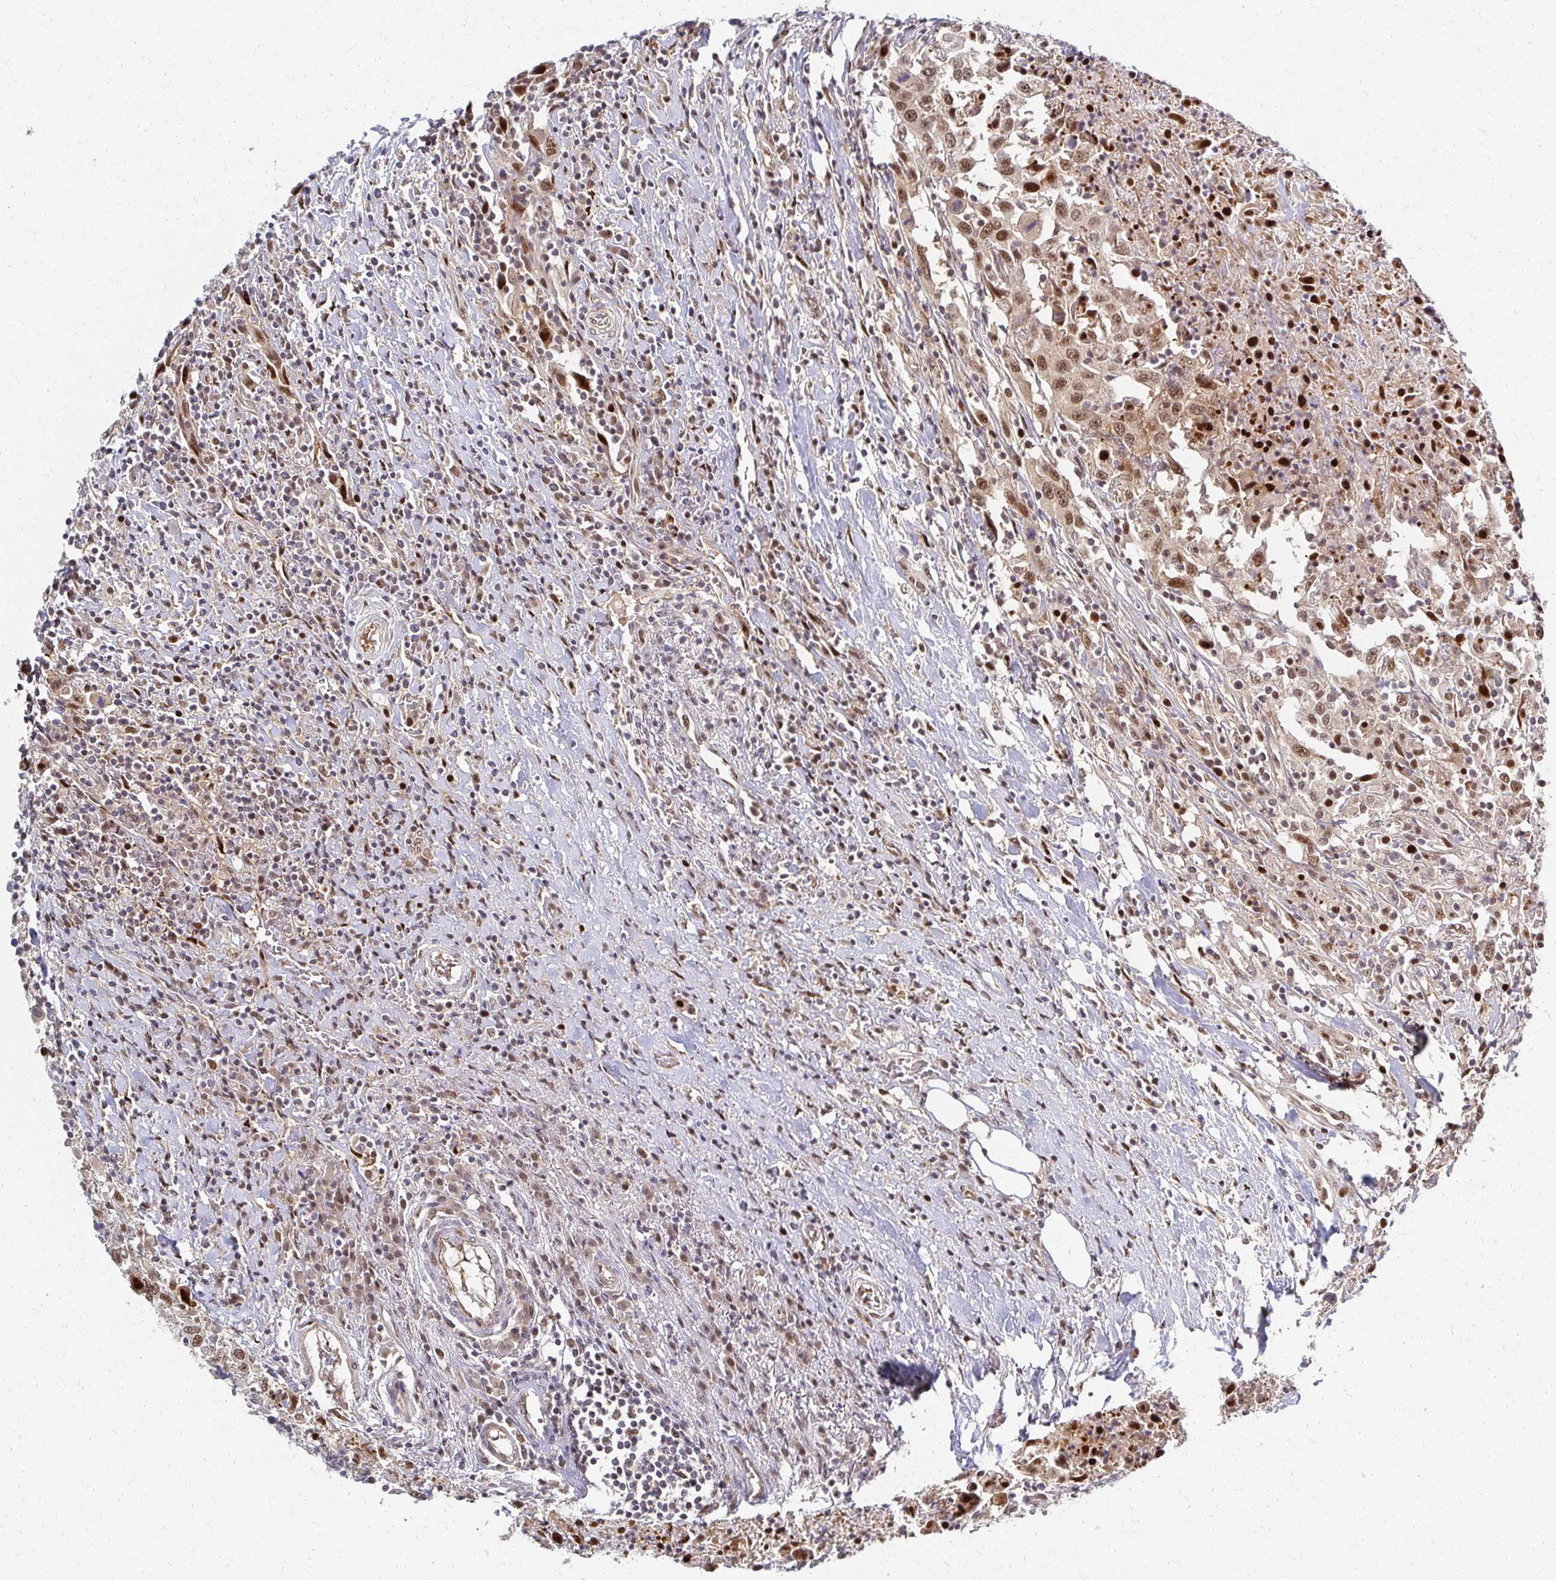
{"staining": {"intensity": "moderate", "quantity": ">75%", "location": "nuclear"}, "tissue": "urothelial cancer", "cell_type": "Tumor cells", "image_type": "cancer", "snomed": [{"axis": "morphology", "description": "Urothelial carcinoma, High grade"}, {"axis": "topography", "description": "Urinary bladder"}], "caption": "Moderate nuclear protein positivity is appreciated in approximately >75% of tumor cells in urothelial cancer.", "gene": "PSMD7", "patient": {"sex": "male", "age": 61}}